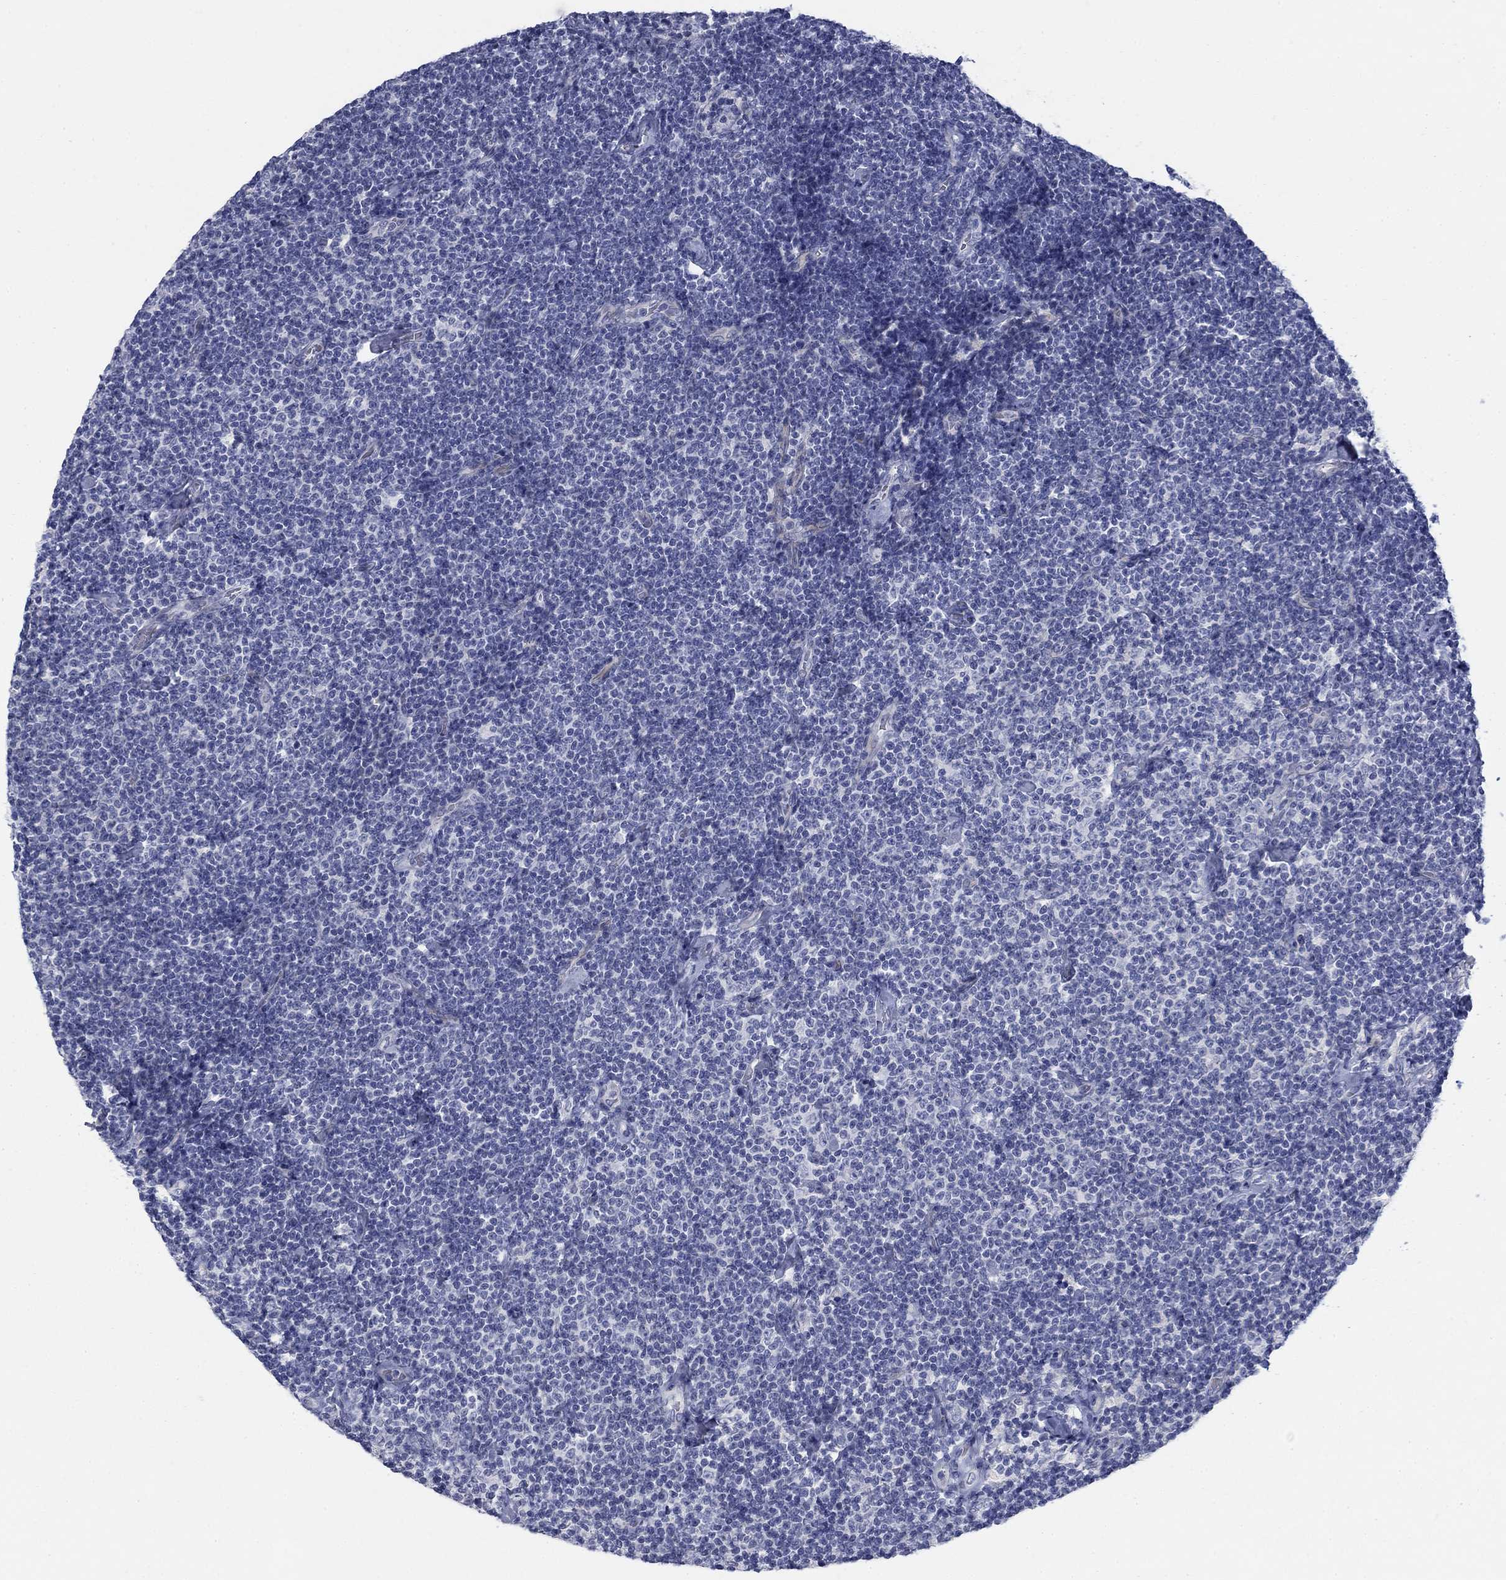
{"staining": {"intensity": "negative", "quantity": "none", "location": "none"}, "tissue": "lymphoma", "cell_type": "Tumor cells", "image_type": "cancer", "snomed": [{"axis": "morphology", "description": "Malignant lymphoma, non-Hodgkin's type, Low grade"}, {"axis": "topography", "description": "Lymph node"}], "caption": "Histopathology image shows no protein staining in tumor cells of malignant lymphoma, non-Hodgkin's type (low-grade) tissue.", "gene": "DNER", "patient": {"sex": "male", "age": 81}}